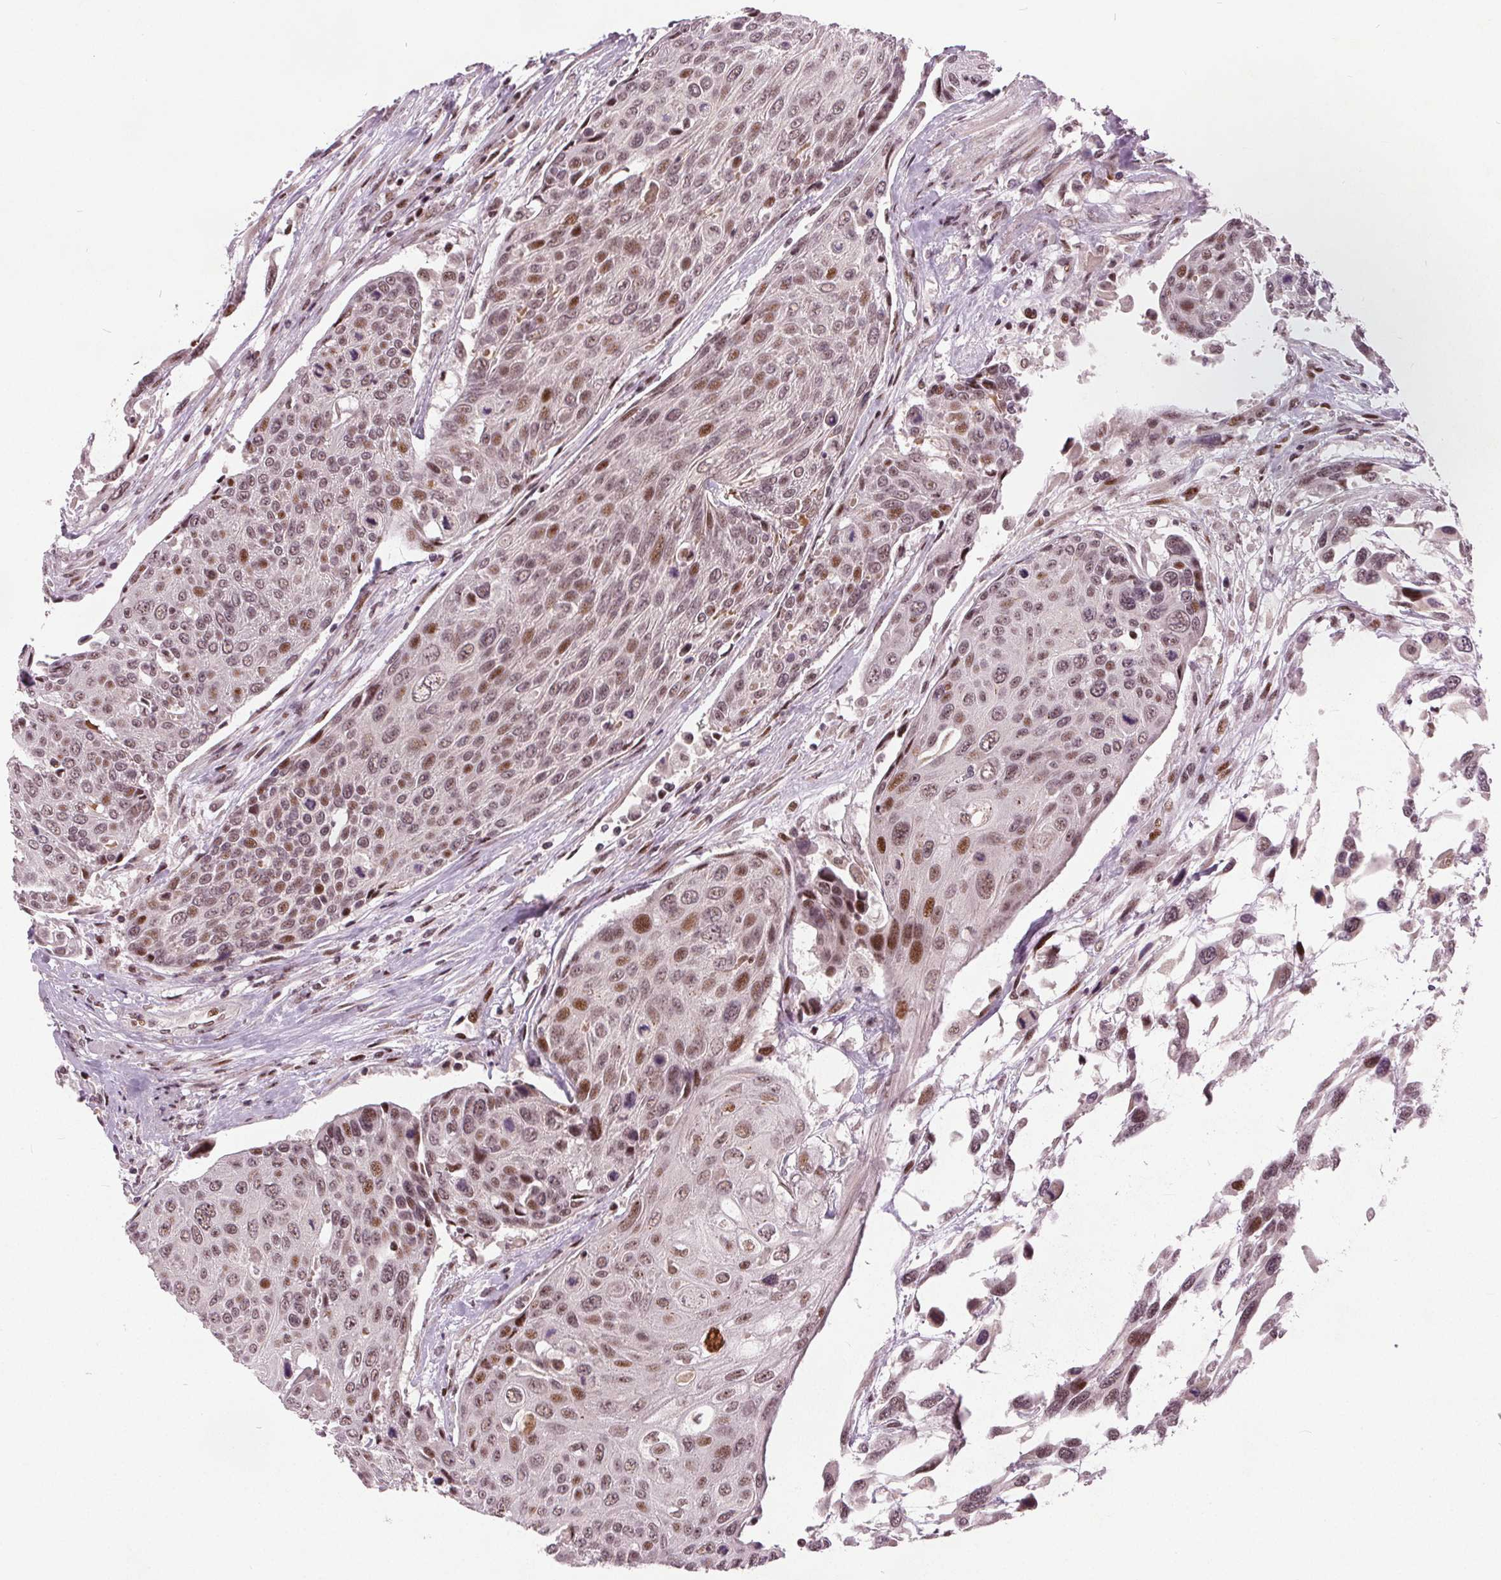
{"staining": {"intensity": "moderate", "quantity": ">75%", "location": "nuclear"}, "tissue": "urothelial cancer", "cell_type": "Tumor cells", "image_type": "cancer", "snomed": [{"axis": "morphology", "description": "Urothelial carcinoma, High grade"}, {"axis": "topography", "description": "Urinary bladder"}], "caption": "Moderate nuclear expression for a protein is appreciated in about >75% of tumor cells of urothelial cancer using immunohistochemistry (IHC).", "gene": "TTC34", "patient": {"sex": "female", "age": 70}}